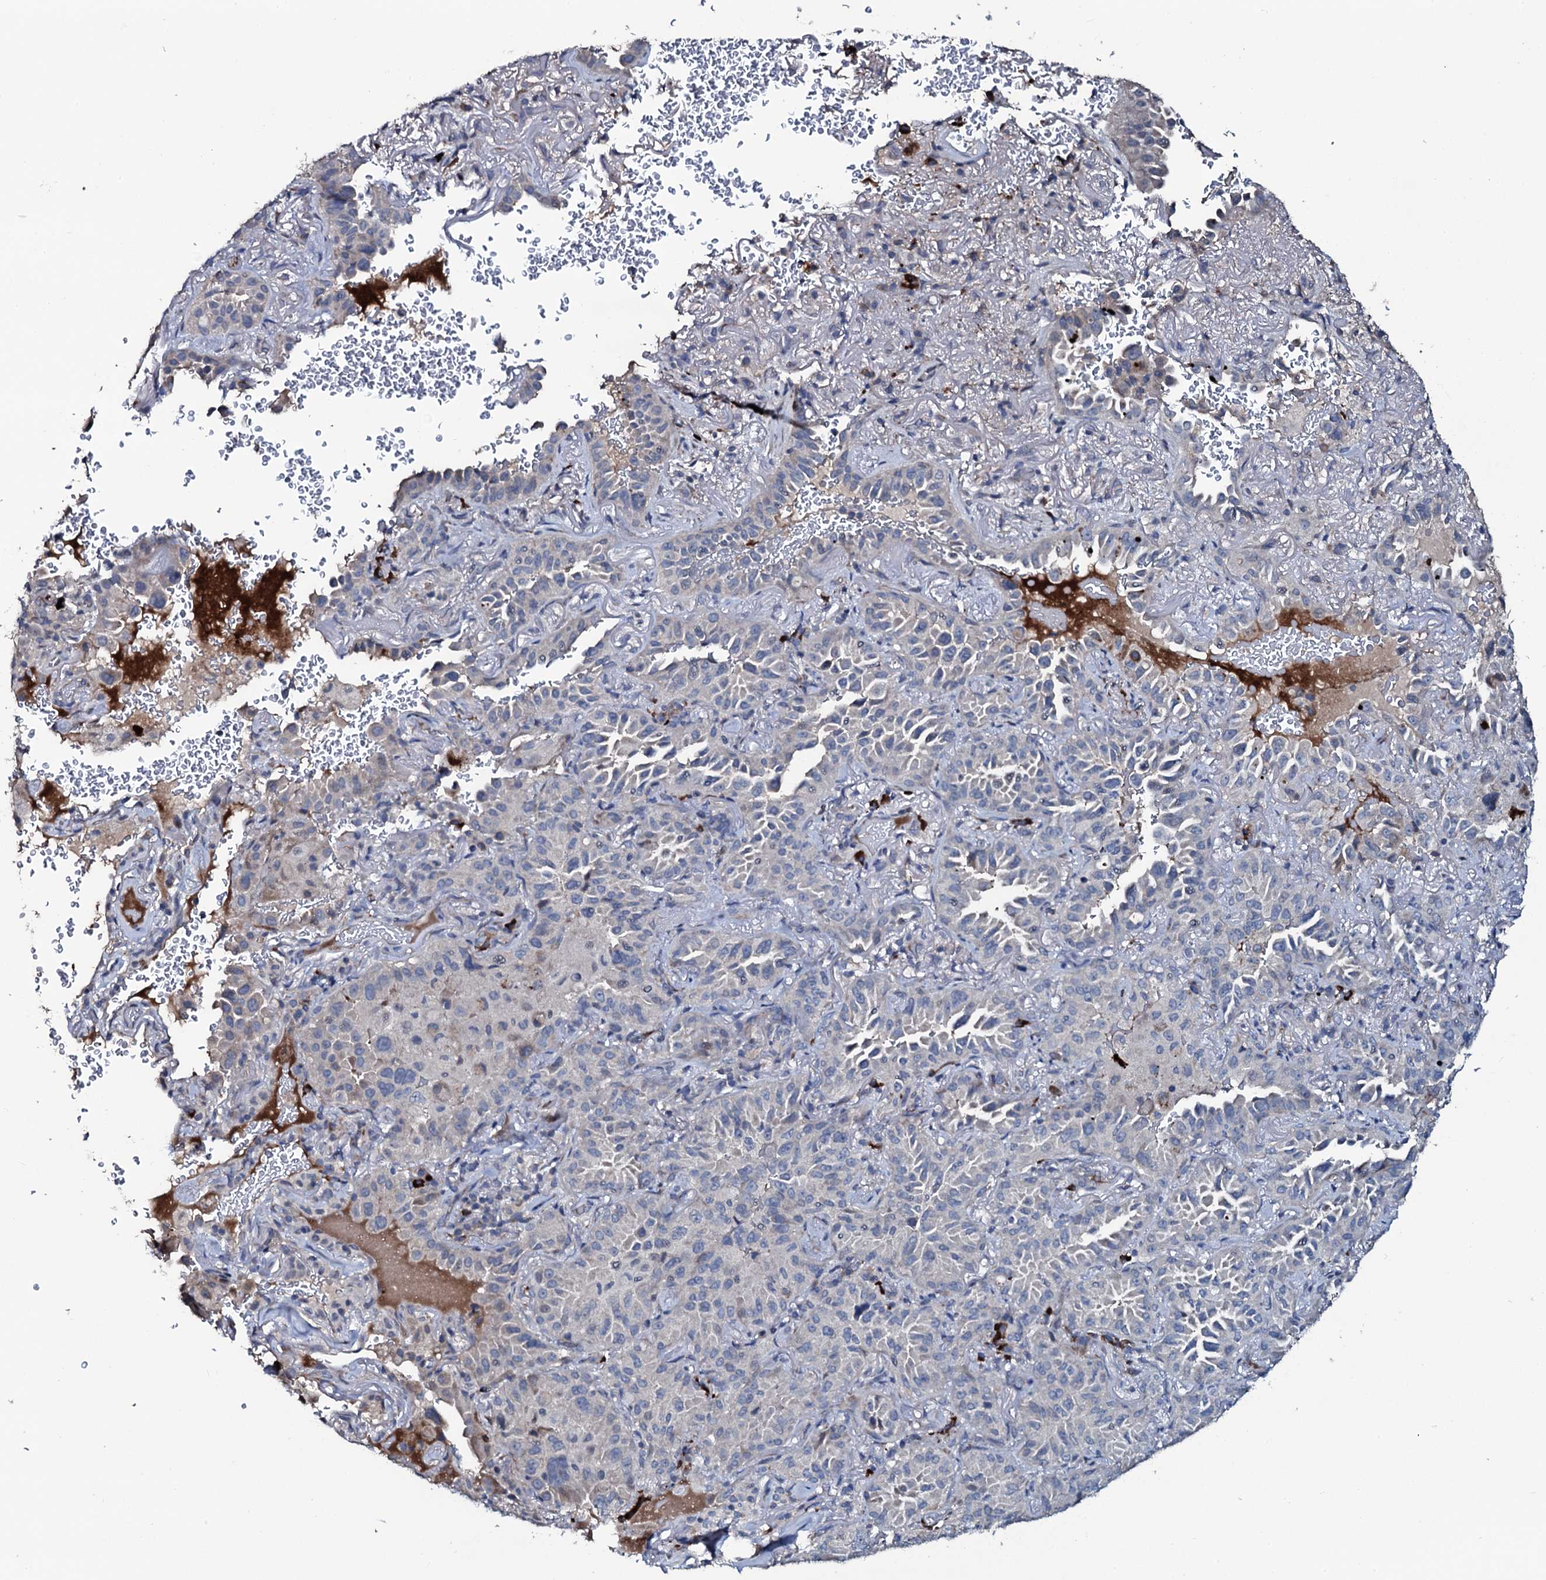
{"staining": {"intensity": "negative", "quantity": "none", "location": "none"}, "tissue": "lung cancer", "cell_type": "Tumor cells", "image_type": "cancer", "snomed": [{"axis": "morphology", "description": "Adenocarcinoma, NOS"}, {"axis": "topography", "description": "Lung"}], "caption": "A high-resolution histopathology image shows immunohistochemistry staining of lung cancer (adenocarcinoma), which demonstrates no significant positivity in tumor cells.", "gene": "IL12B", "patient": {"sex": "female", "age": 69}}